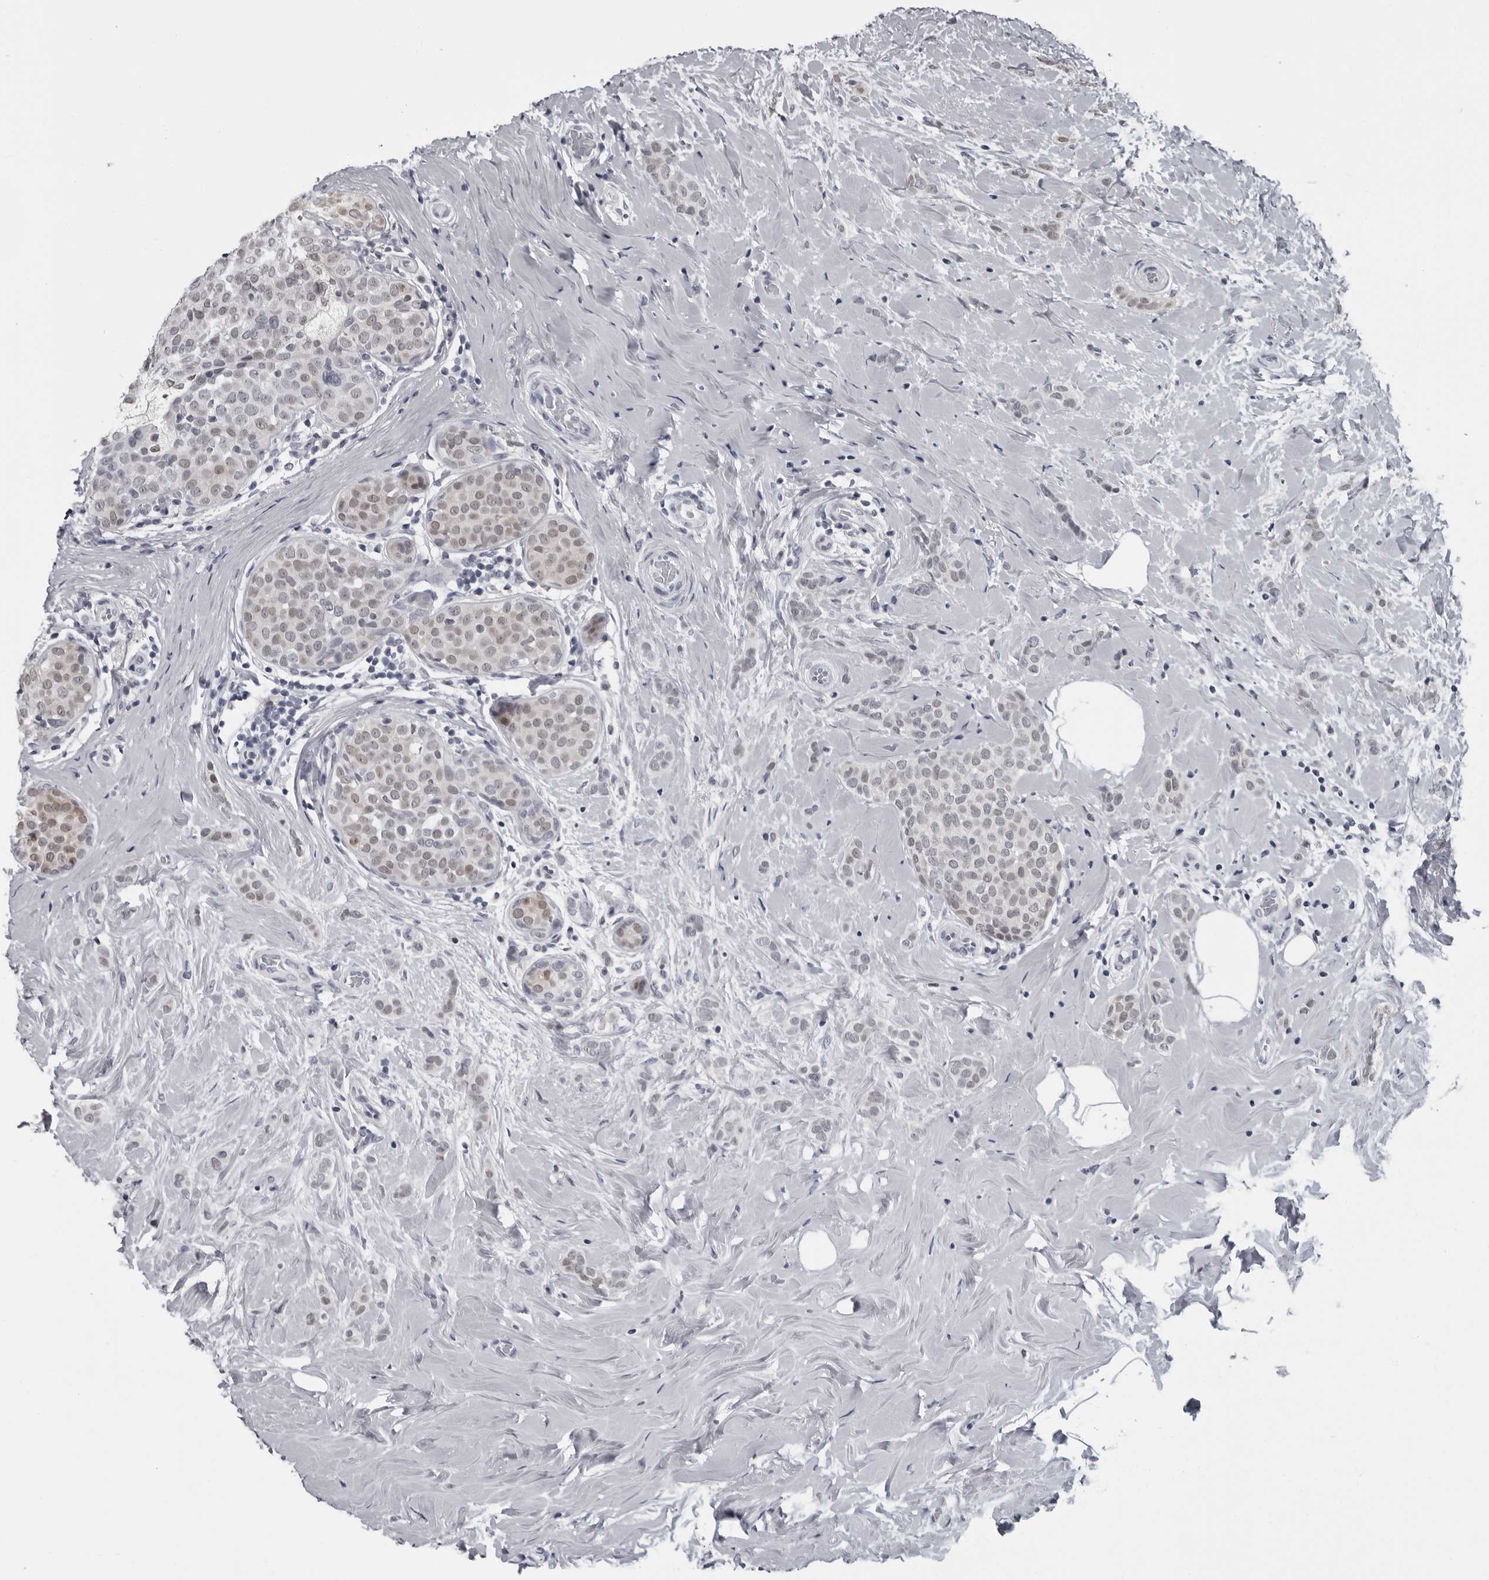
{"staining": {"intensity": "weak", "quantity": "25%-75%", "location": "nuclear"}, "tissue": "breast cancer", "cell_type": "Tumor cells", "image_type": "cancer", "snomed": [{"axis": "morphology", "description": "Lobular carcinoma, in situ"}, {"axis": "morphology", "description": "Lobular carcinoma"}, {"axis": "topography", "description": "Breast"}], "caption": "Immunohistochemical staining of breast lobular carcinoma in situ exhibits low levels of weak nuclear staining in about 25%-75% of tumor cells.", "gene": "LZIC", "patient": {"sex": "female", "age": 41}}